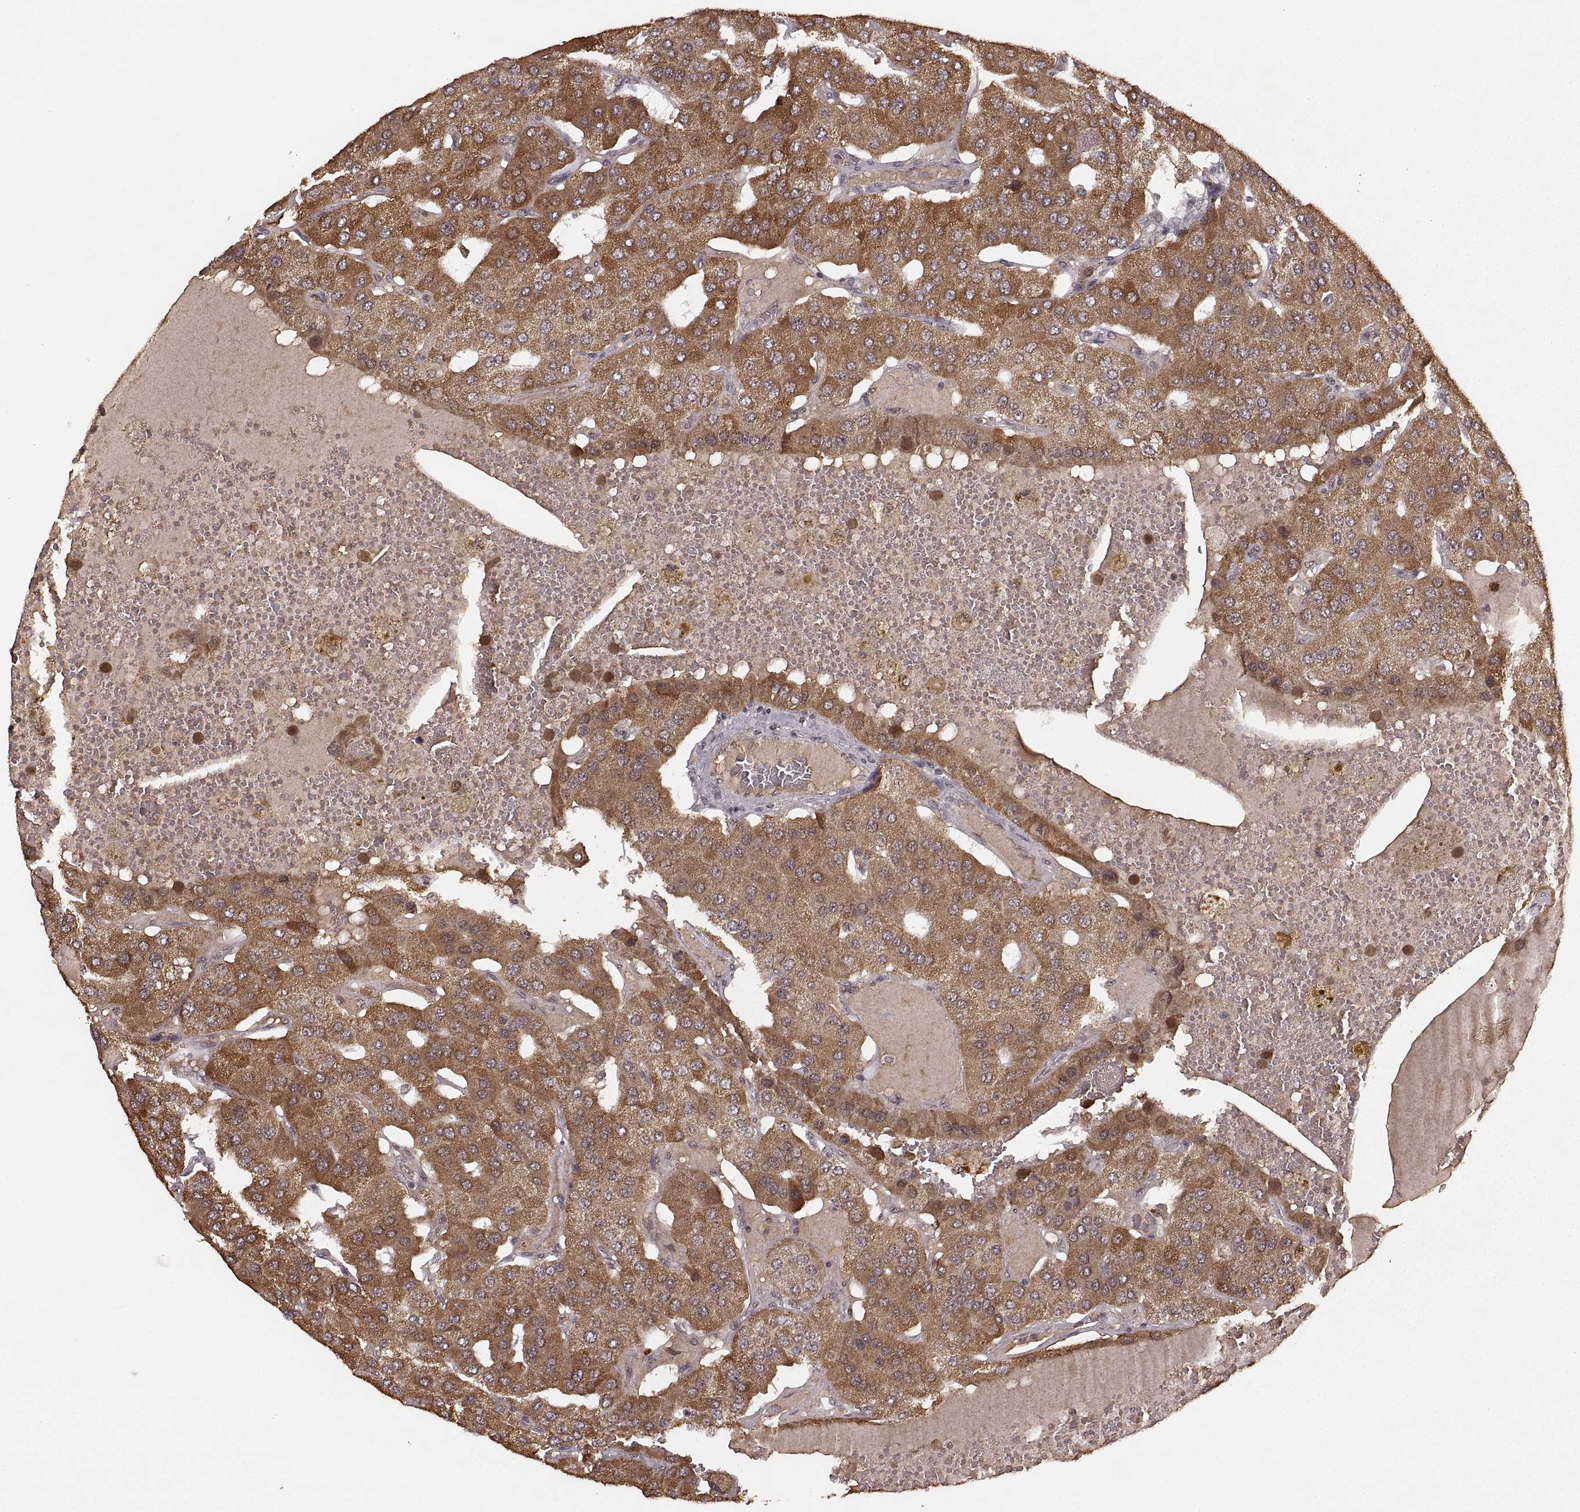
{"staining": {"intensity": "moderate", "quantity": ">75%", "location": "cytoplasmic/membranous"}, "tissue": "parathyroid gland", "cell_type": "Glandular cells", "image_type": "normal", "snomed": [{"axis": "morphology", "description": "Normal tissue, NOS"}, {"axis": "morphology", "description": "Adenoma, NOS"}, {"axis": "topography", "description": "Parathyroid gland"}], "caption": "Immunohistochemical staining of benign human parathyroid gland demonstrates >75% levels of moderate cytoplasmic/membranous protein expression in about >75% of glandular cells.", "gene": "RFT1", "patient": {"sex": "female", "age": 86}}